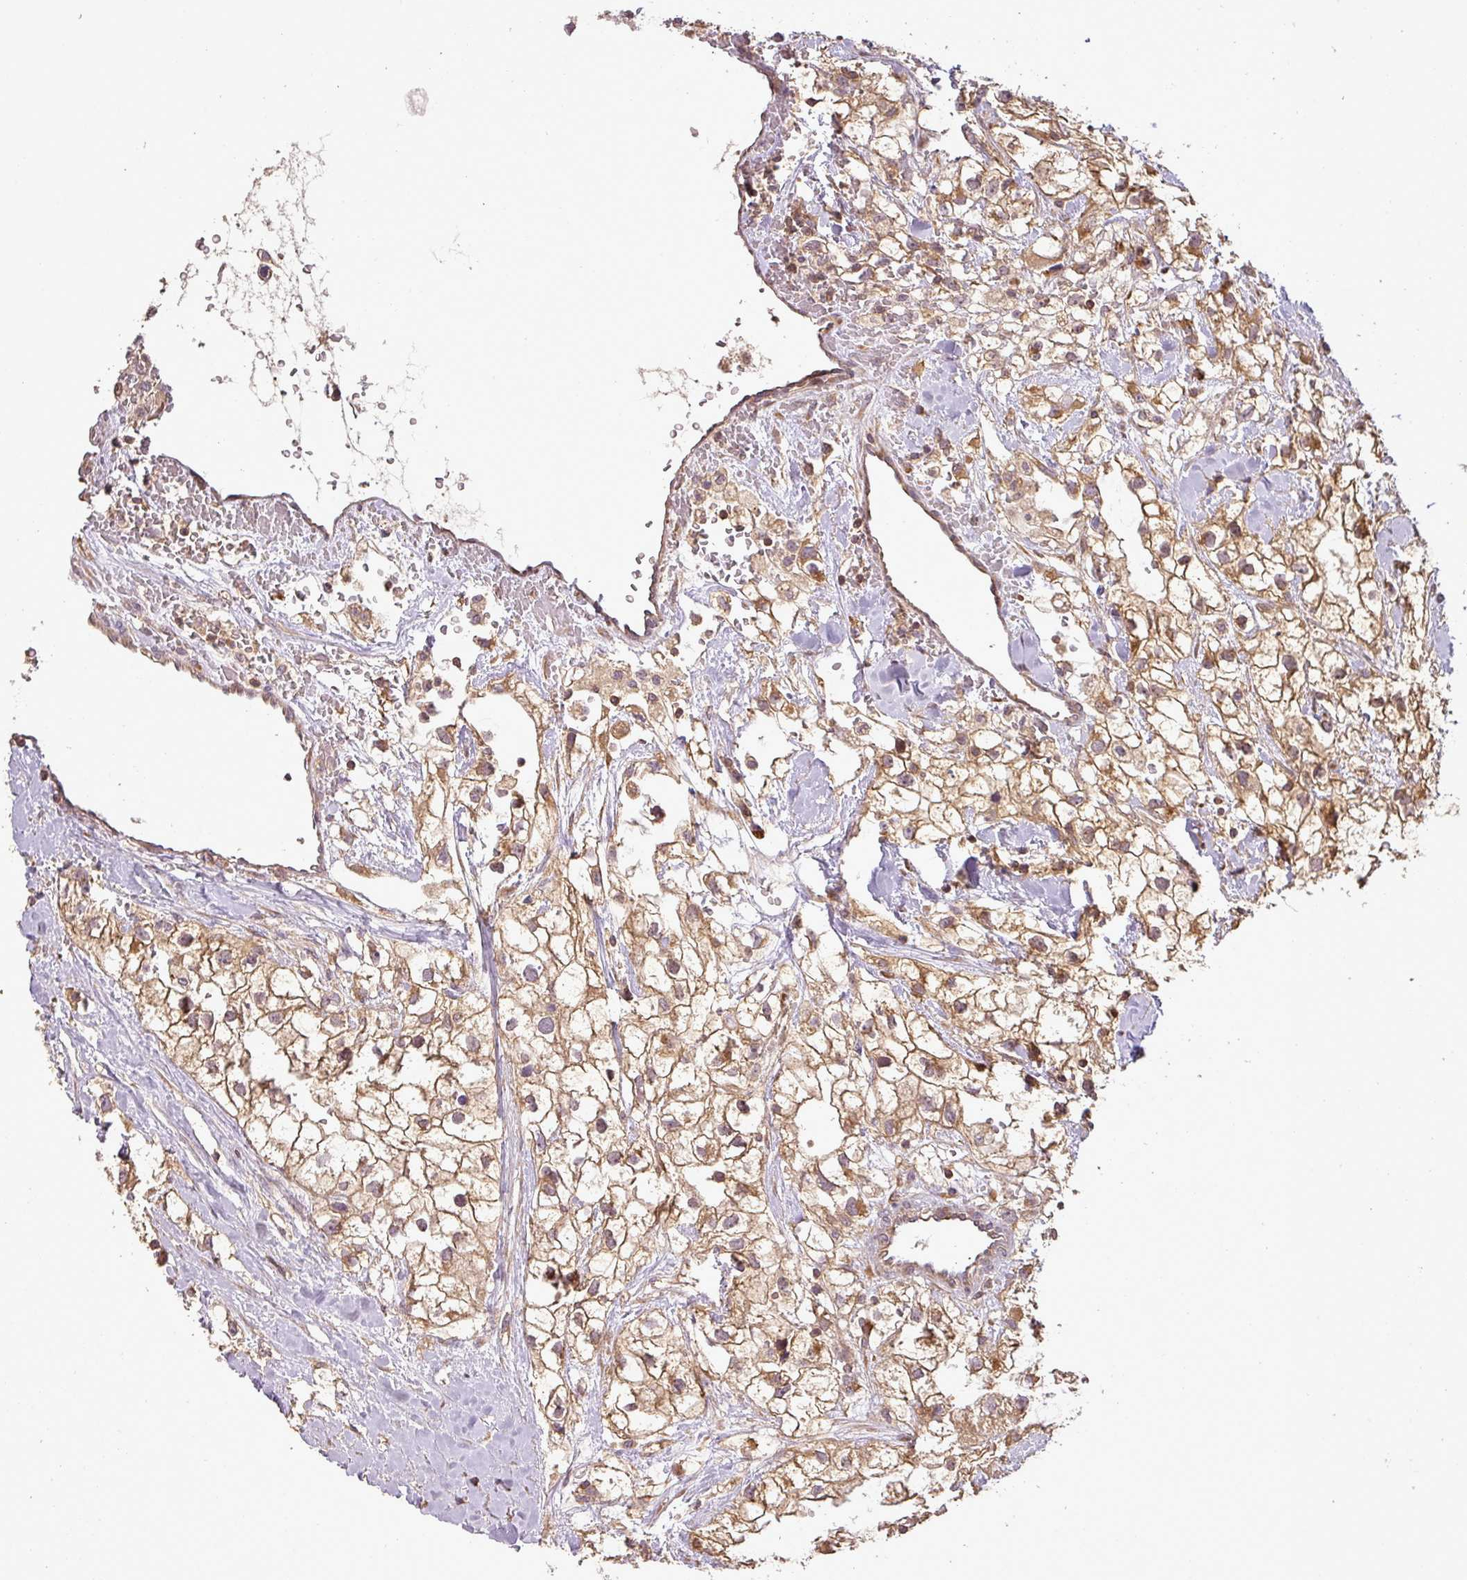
{"staining": {"intensity": "moderate", "quantity": ">75%", "location": "cytoplasmic/membranous"}, "tissue": "renal cancer", "cell_type": "Tumor cells", "image_type": "cancer", "snomed": [{"axis": "morphology", "description": "Adenocarcinoma, NOS"}, {"axis": "topography", "description": "Kidney"}], "caption": "Protein staining exhibits moderate cytoplasmic/membranous expression in about >75% of tumor cells in renal cancer.", "gene": "FAIM", "patient": {"sex": "male", "age": 59}}